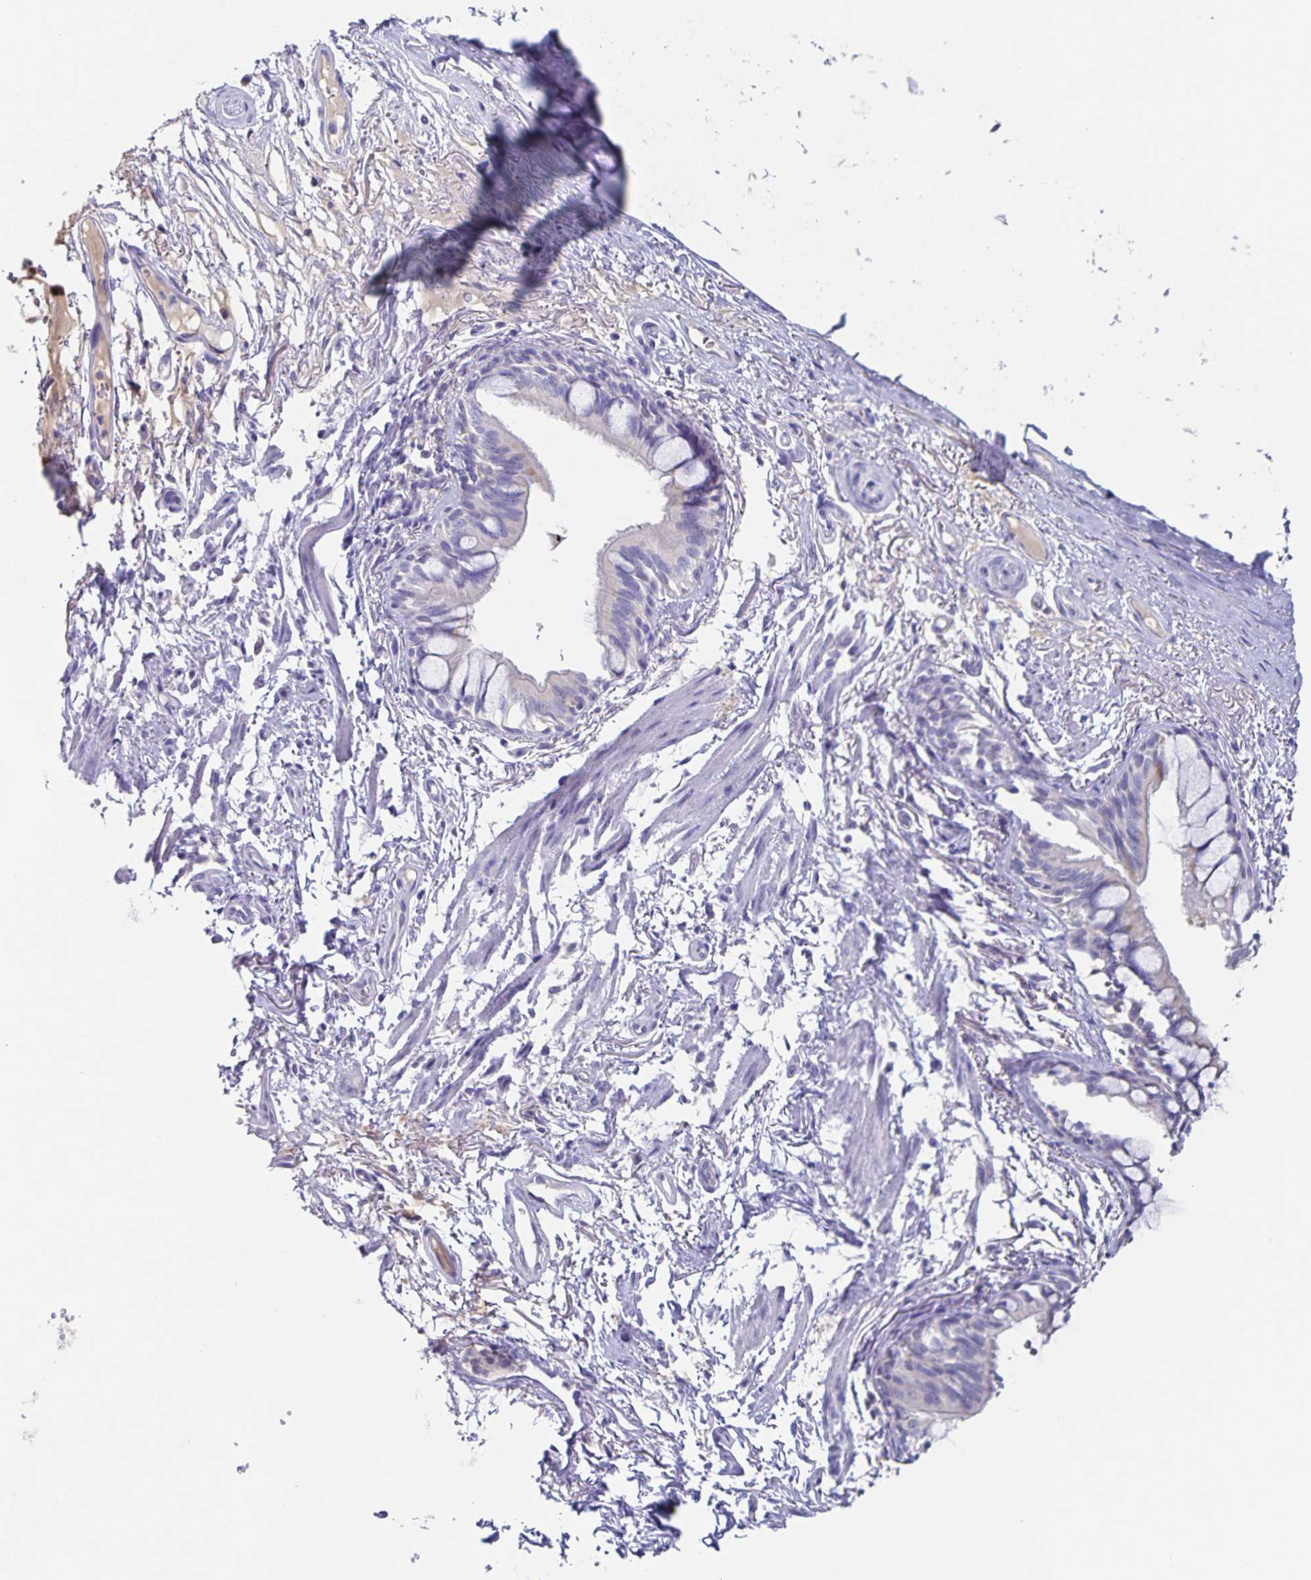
{"staining": {"intensity": "negative", "quantity": "none", "location": "none"}, "tissue": "bronchus", "cell_type": "Respiratory epithelial cells", "image_type": "normal", "snomed": [{"axis": "morphology", "description": "Normal tissue, NOS"}, {"axis": "topography", "description": "Bronchus"}], "caption": "Respiratory epithelial cells show no significant protein staining in unremarkable bronchus. The staining was performed using DAB (3,3'-diaminobenzidine) to visualize the protein expression in brown, while the nuclei were stained in blue with hematoxylin (Magnification: 20x).", "gene": "RPL36A", "patient": {"sex": "male", "age": 70}}